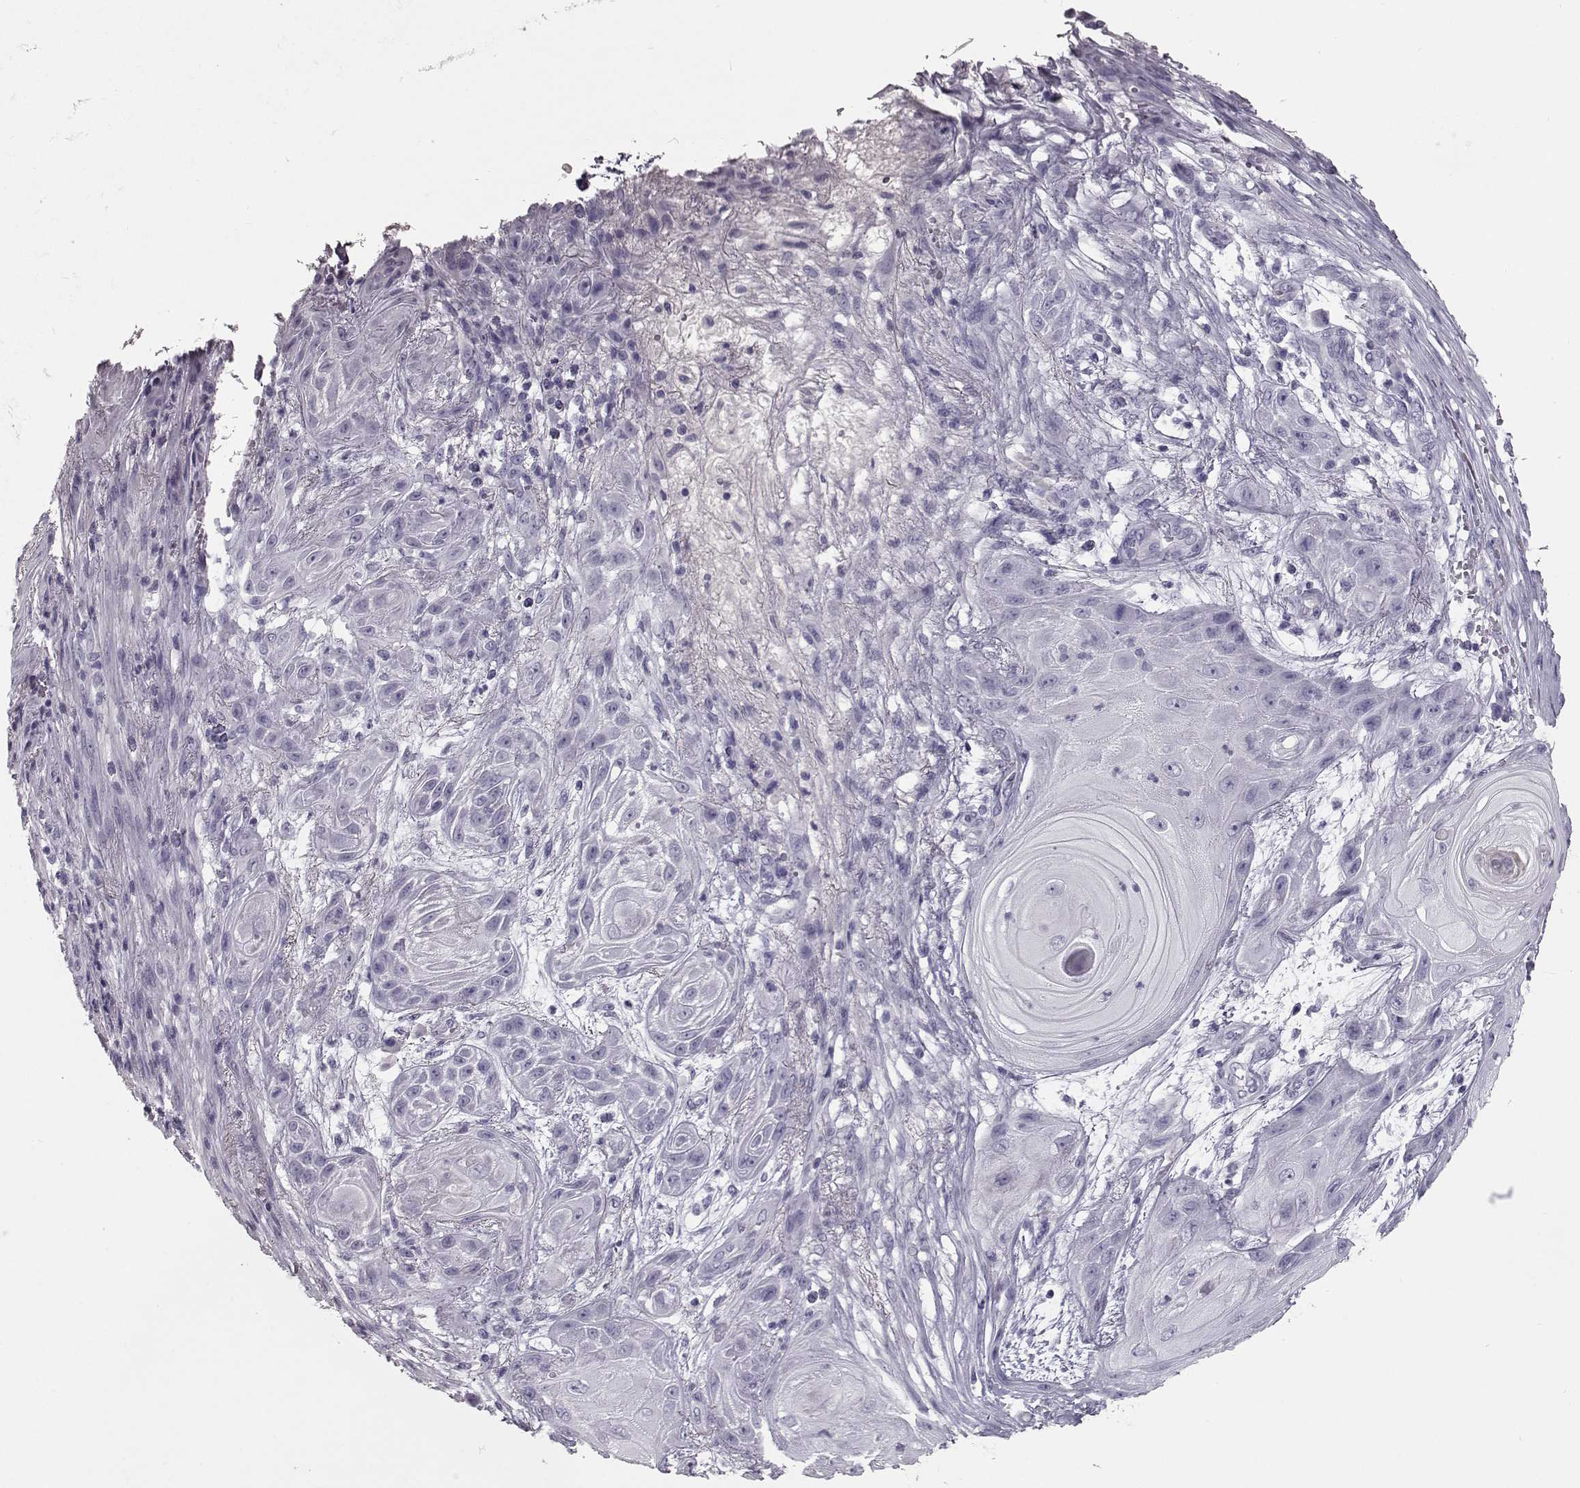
{"staining": {"intensity": "negative", "quantity": "none", "location": "none"}, "tissue": "skin cancer", "cell_type": "Tumor cells", "image_type": "cancer", "snomed": [{"axis": "morphology", "description": "Squamous cell carcinoma, NOS"}, {"axis": "topography", "description": "Skin"}], "caption": "Tumor cells show no significant protein staining in squamous cell carcinoma (skin).", "gene": "CCL19", "patient": {"sex": "male", "age": 62}}